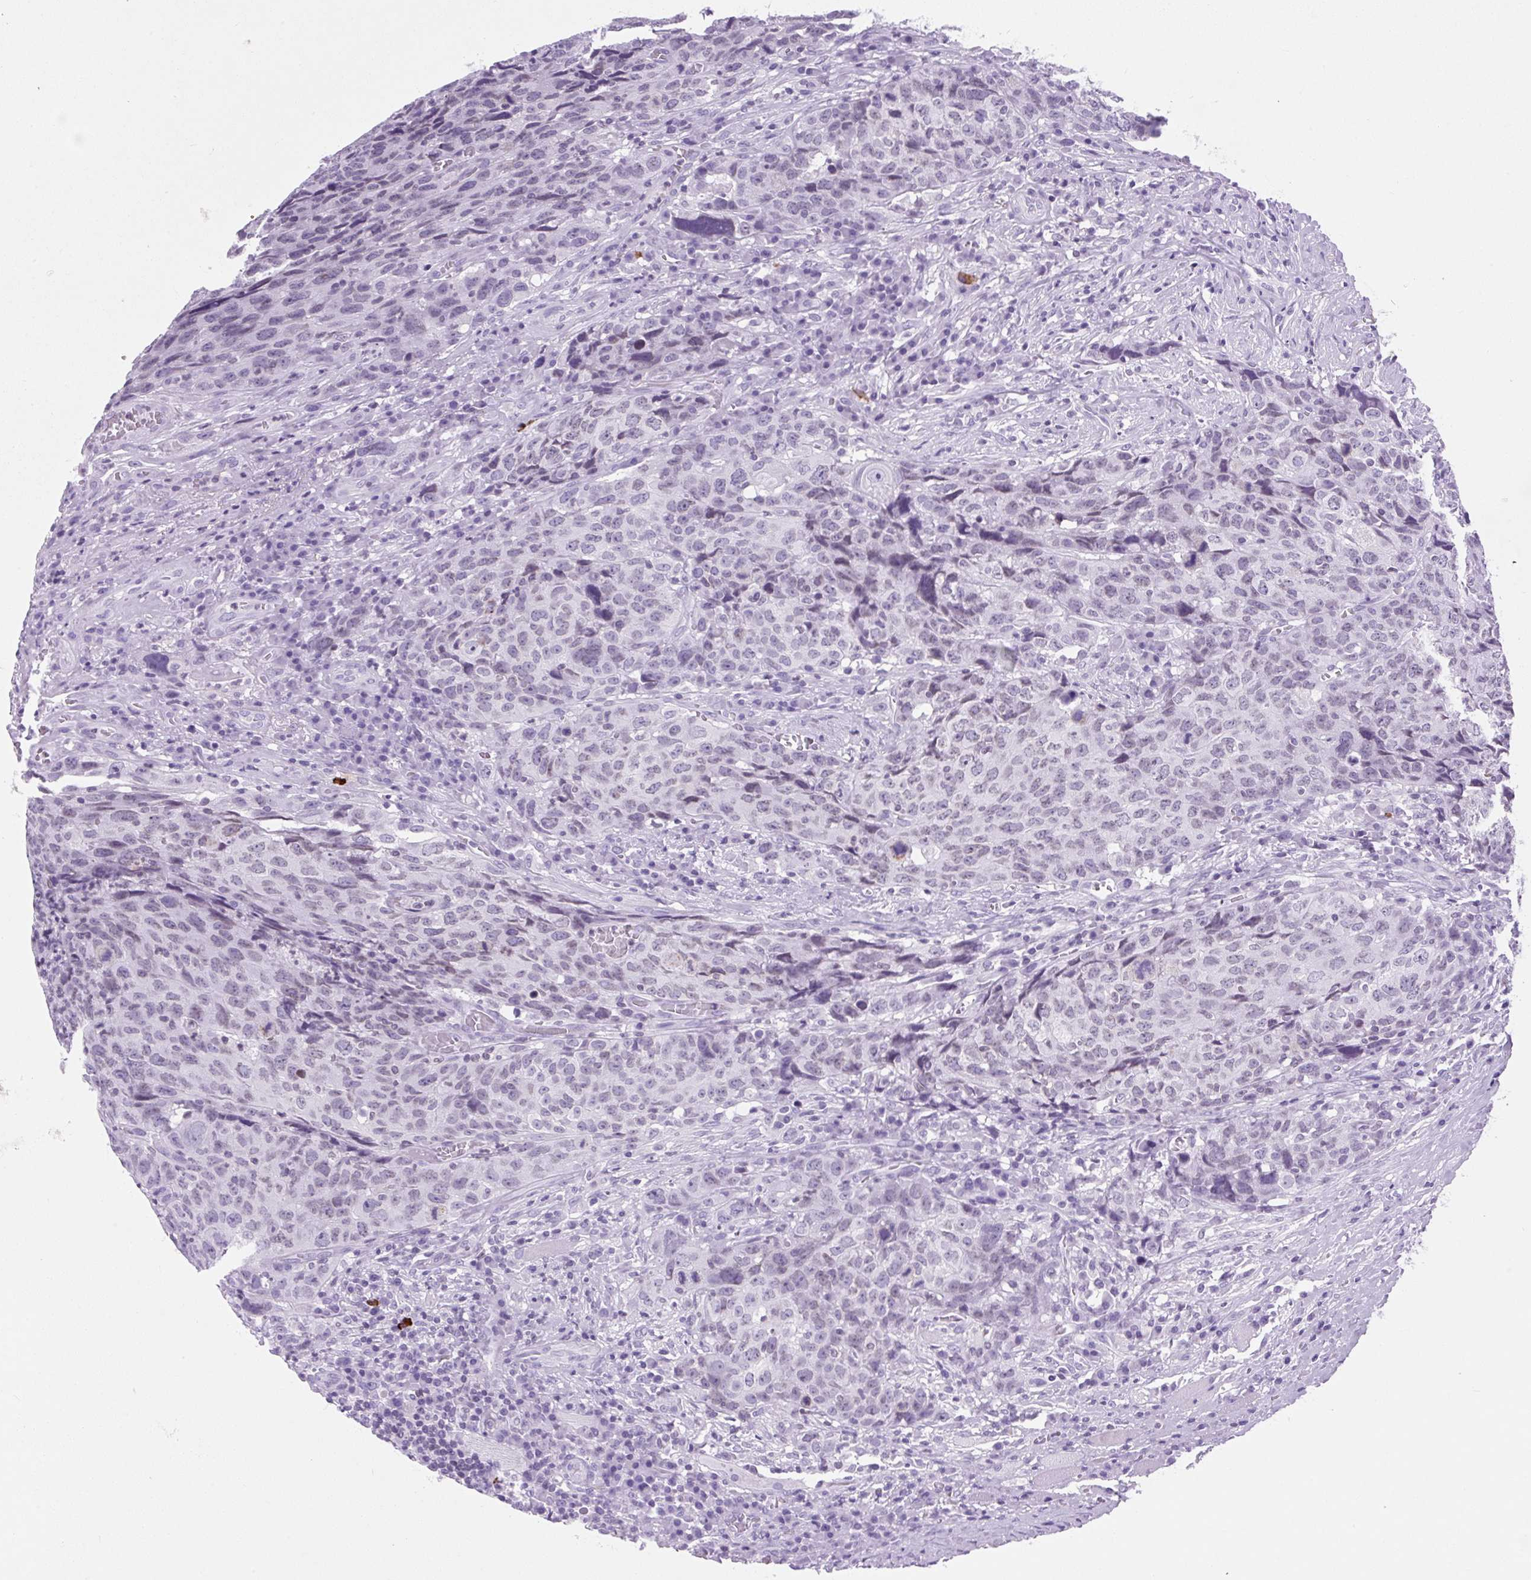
{"staining": {"intensity": "weak", "quantity": "<25%", "location": "nuclear"}, "tissue": "head and neck cancer", "cell_type": "Tumor cells", "image_type": "cancer", "snomed": [{"axis": "morphology", "description": "Squamous cell carcinoma, NOS"}, {"axis": "topography", "description": "Head-Neck"}], "caption": "There is no significant positivity in tumor cells of squamous cell carcinoma (head and neck). Nuclei are stained in blue.", "gene": "VPREB1", "patient": {"sex": "male", "age": 66}}